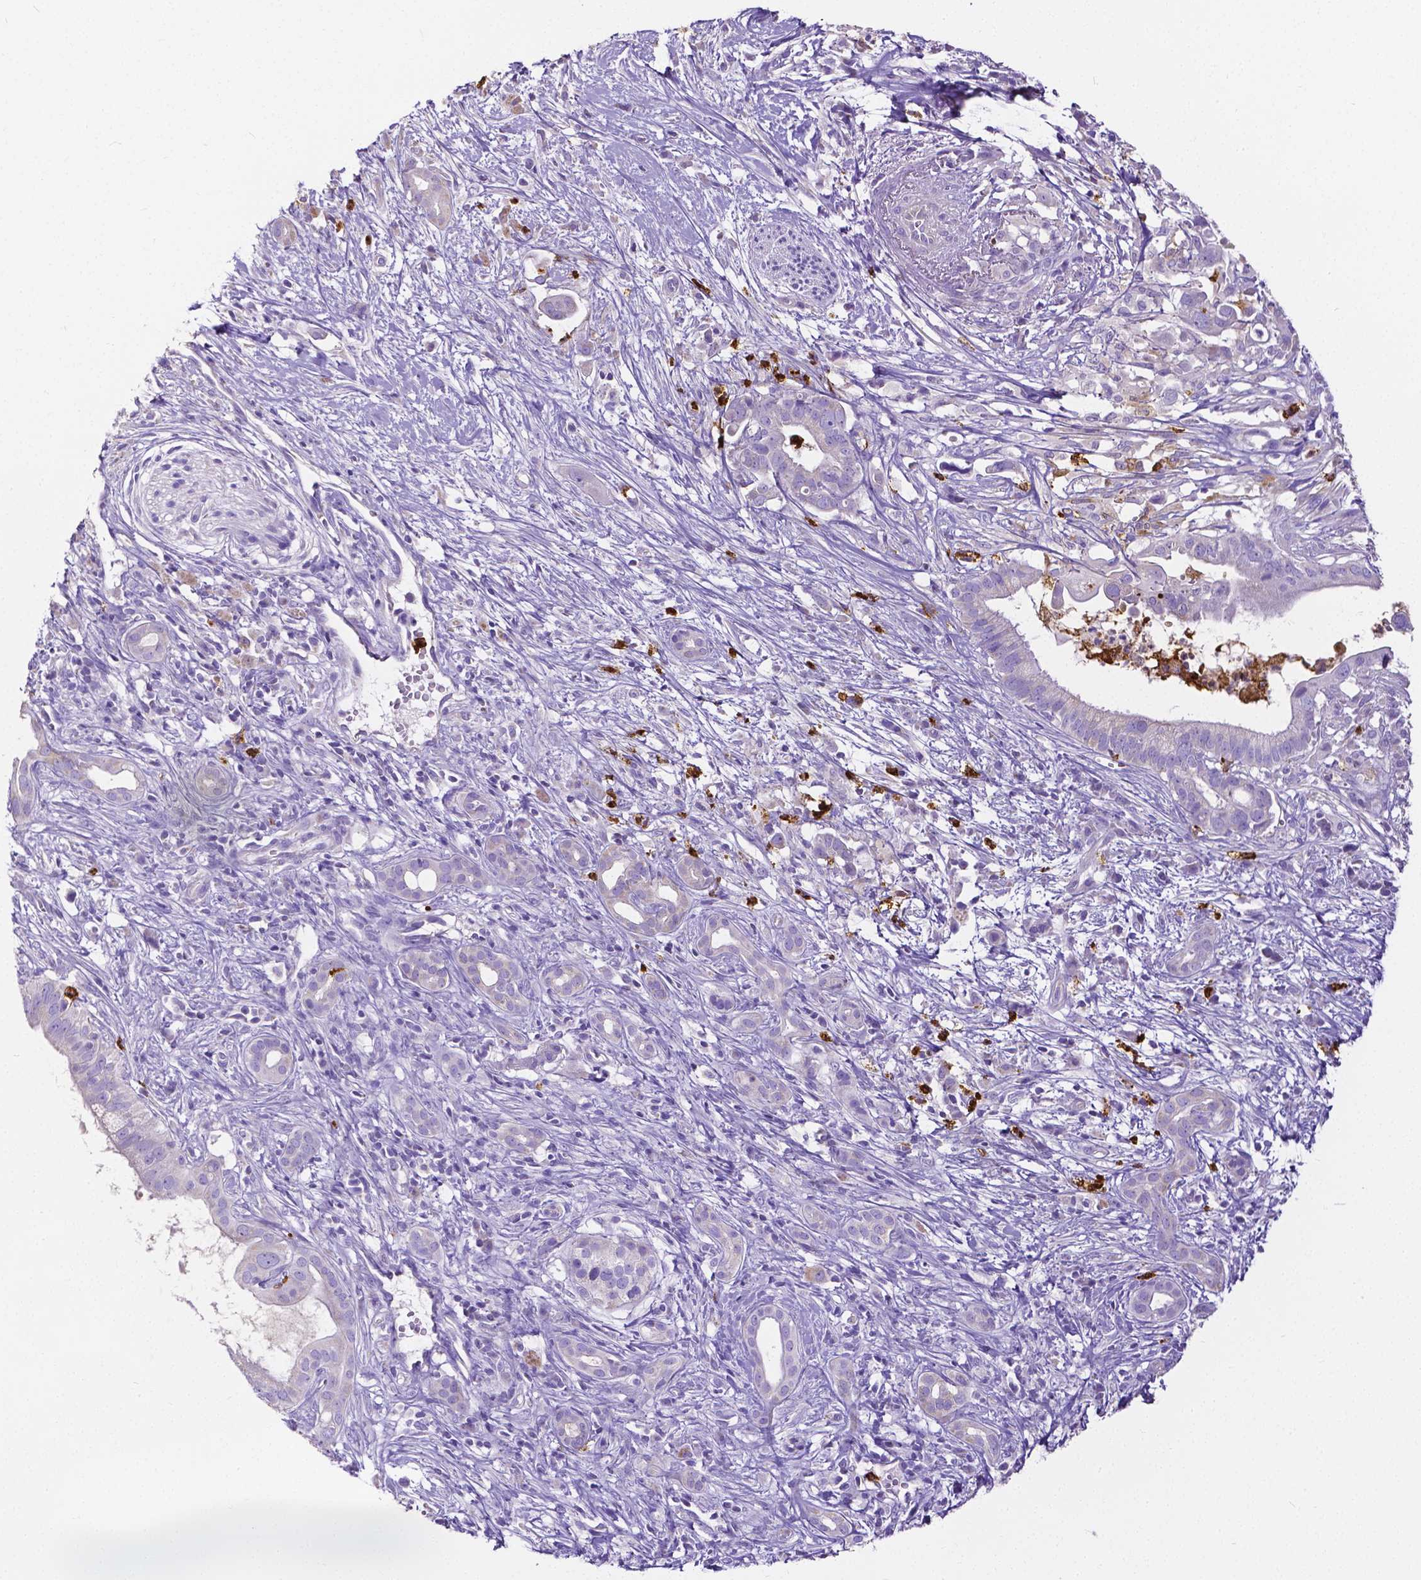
{"staining": {"intensity": "negative", "quantity": "none", "location": "none"}, "tissue": "pancreatic cancer", "cell_type": "Tumor cells", "image_type": "cancer", "snomed": [{"axis": "morphology", "description": "Adenocarcinoma, NOS"}, {"axis": "topography", "description": "Pancreas"}], "caption": "Immunohistochemistry (IHC) of human pancreatic adenocarcinoma demonstrates no expression in tumor cells.", "gene": "MMP9", "patient": {"sex": "male", "age": 61}}